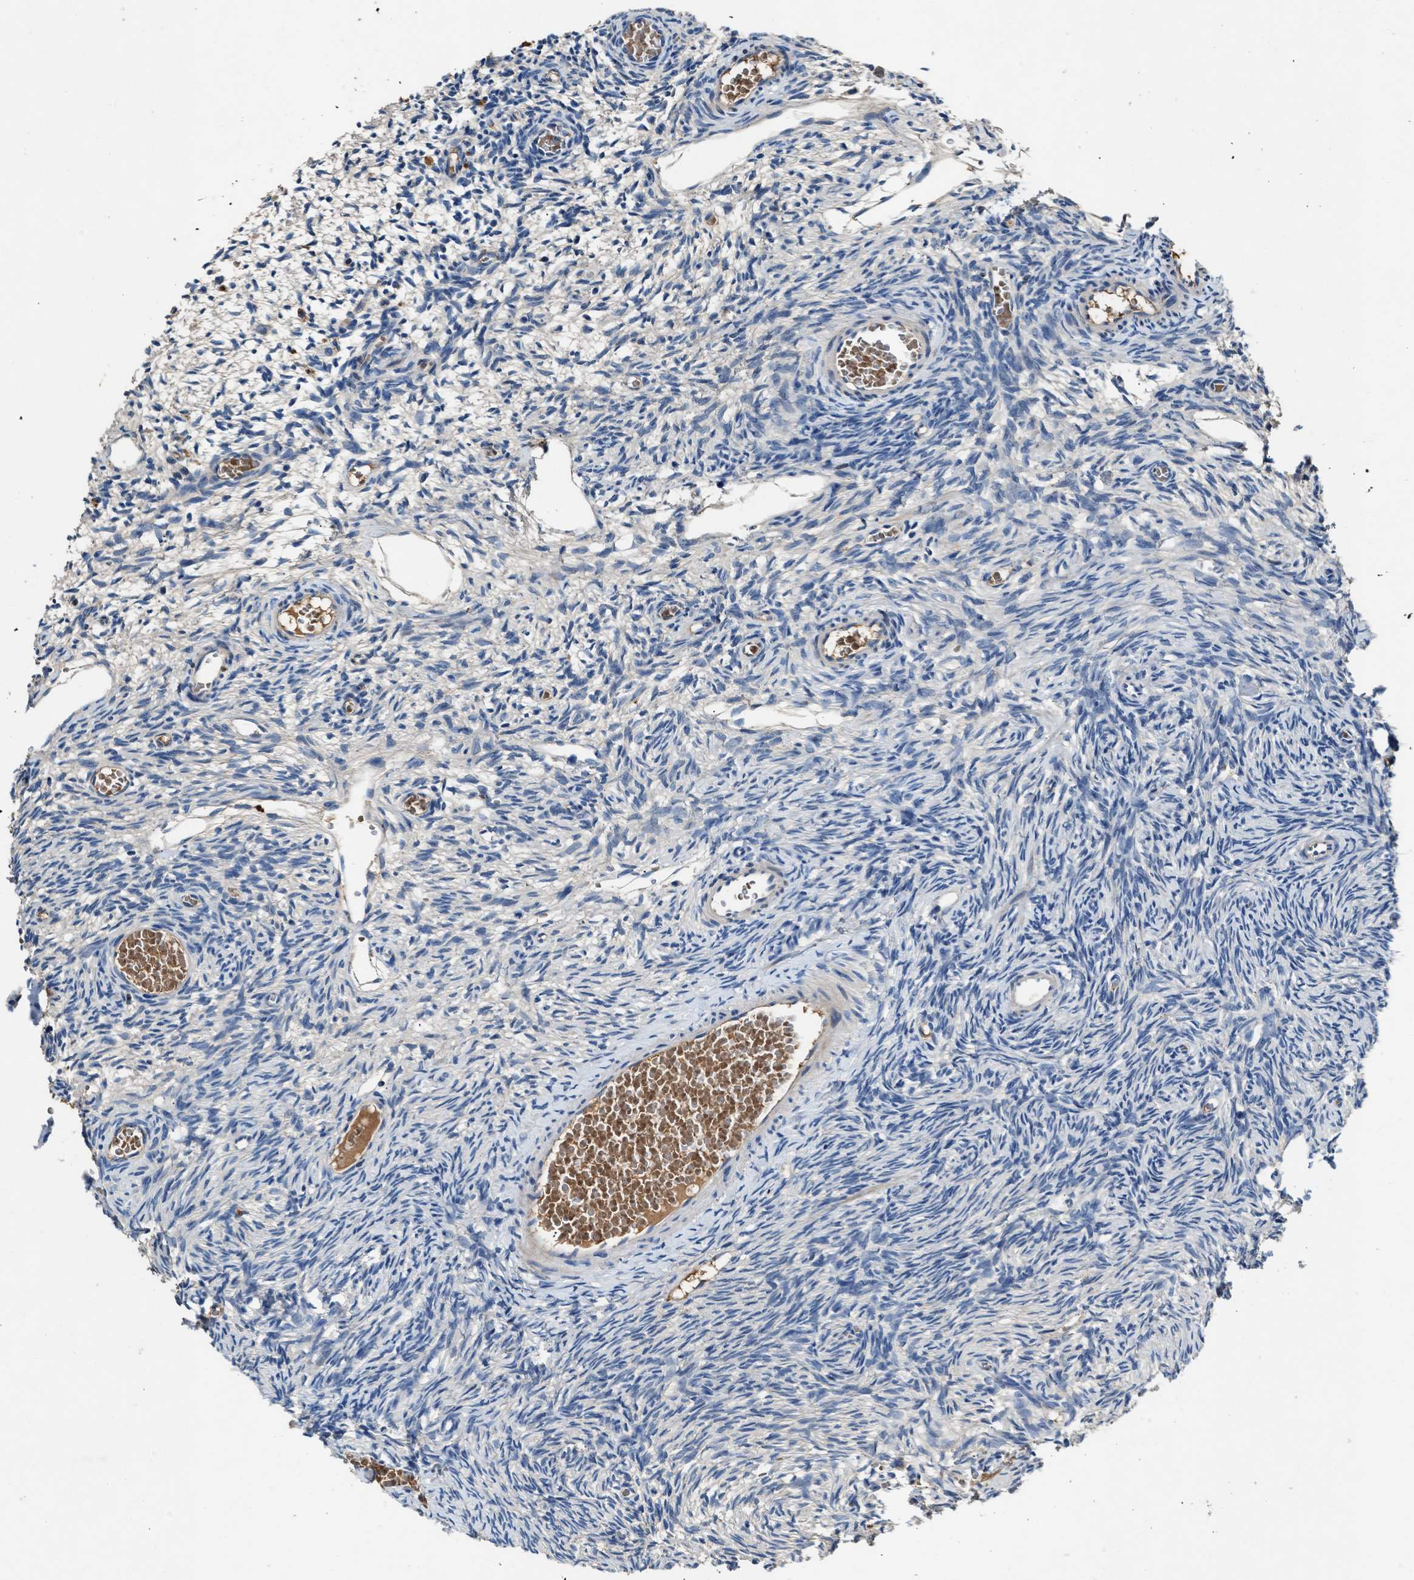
{"staining": {"intensity": "weak", "quantity": "<25%", "location": "cytoplasmic/membranous"}, "tissue": "ovary", "cell_type": "Follicle cells", "image_type": "normal", "snomed": [{"axis": "morphology", "description": "Normal tissue, NOS"}, {"axis": "topography", "description": "Ovary"}], "caption": "An image of ovary stained for a protein reveals no brown staining in follicle cells.", "gene": "RWDD2B", "patient": {"sex": "female", "age": 27}}